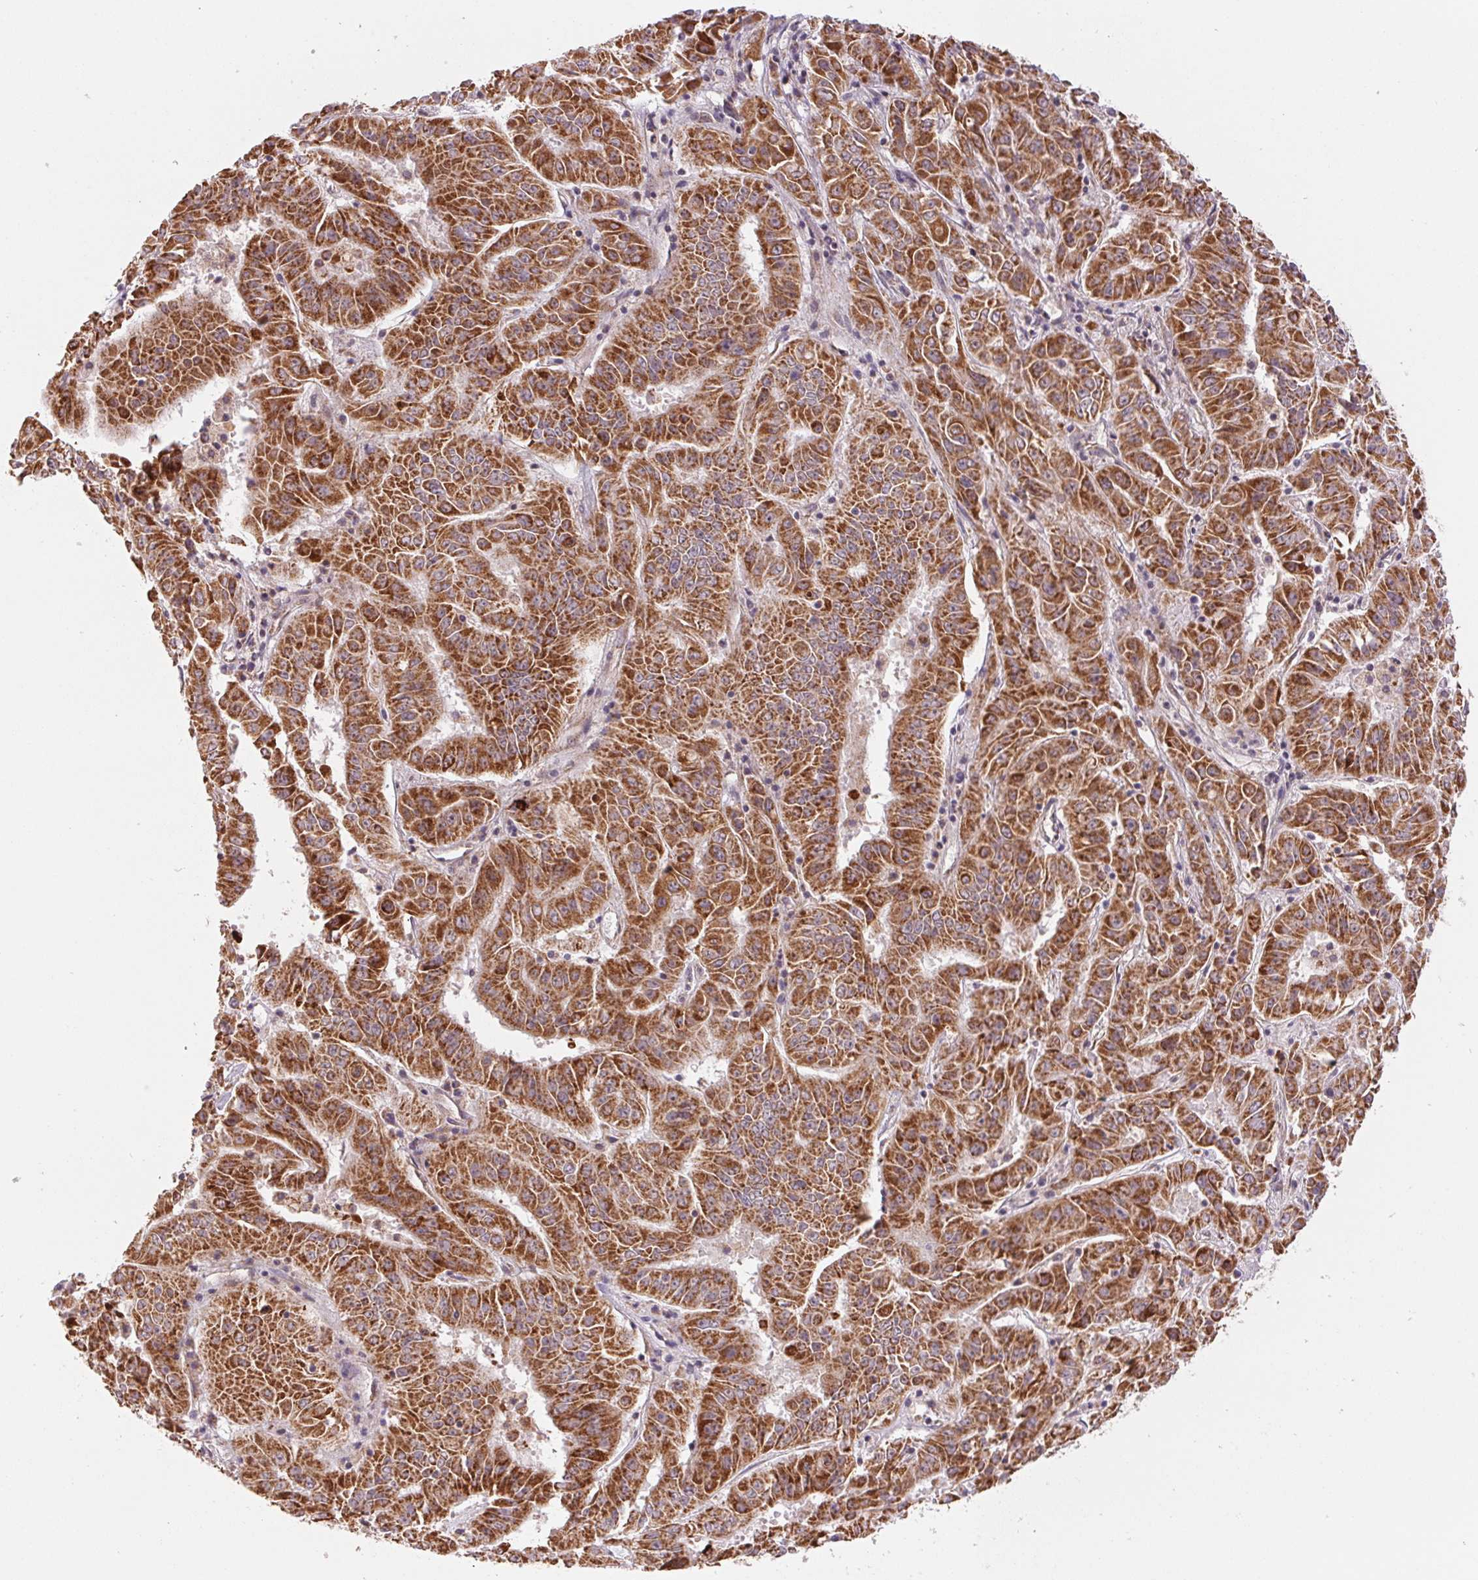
{"staining": {"intensity": "strong", "quantity": ">75%", "location": "cytoplasmic/membranous"}, "tissue": "pancreatic cancer", "cell_type": "Tumor cells", "image_type": "cancer", "snomed": [{"axis": "morphology", "description": "Adenocarcinoma, NOS"}, {"axis": "topography", "description": "Pancreas"}], "caption": "Strong cytoplasmic/membranous staining is seen in about >75% of tumor cells in adenocarcinoma (pancreatic).", "gene": "MATCAP1", "patient": {"sex": "male", "age": 63}}